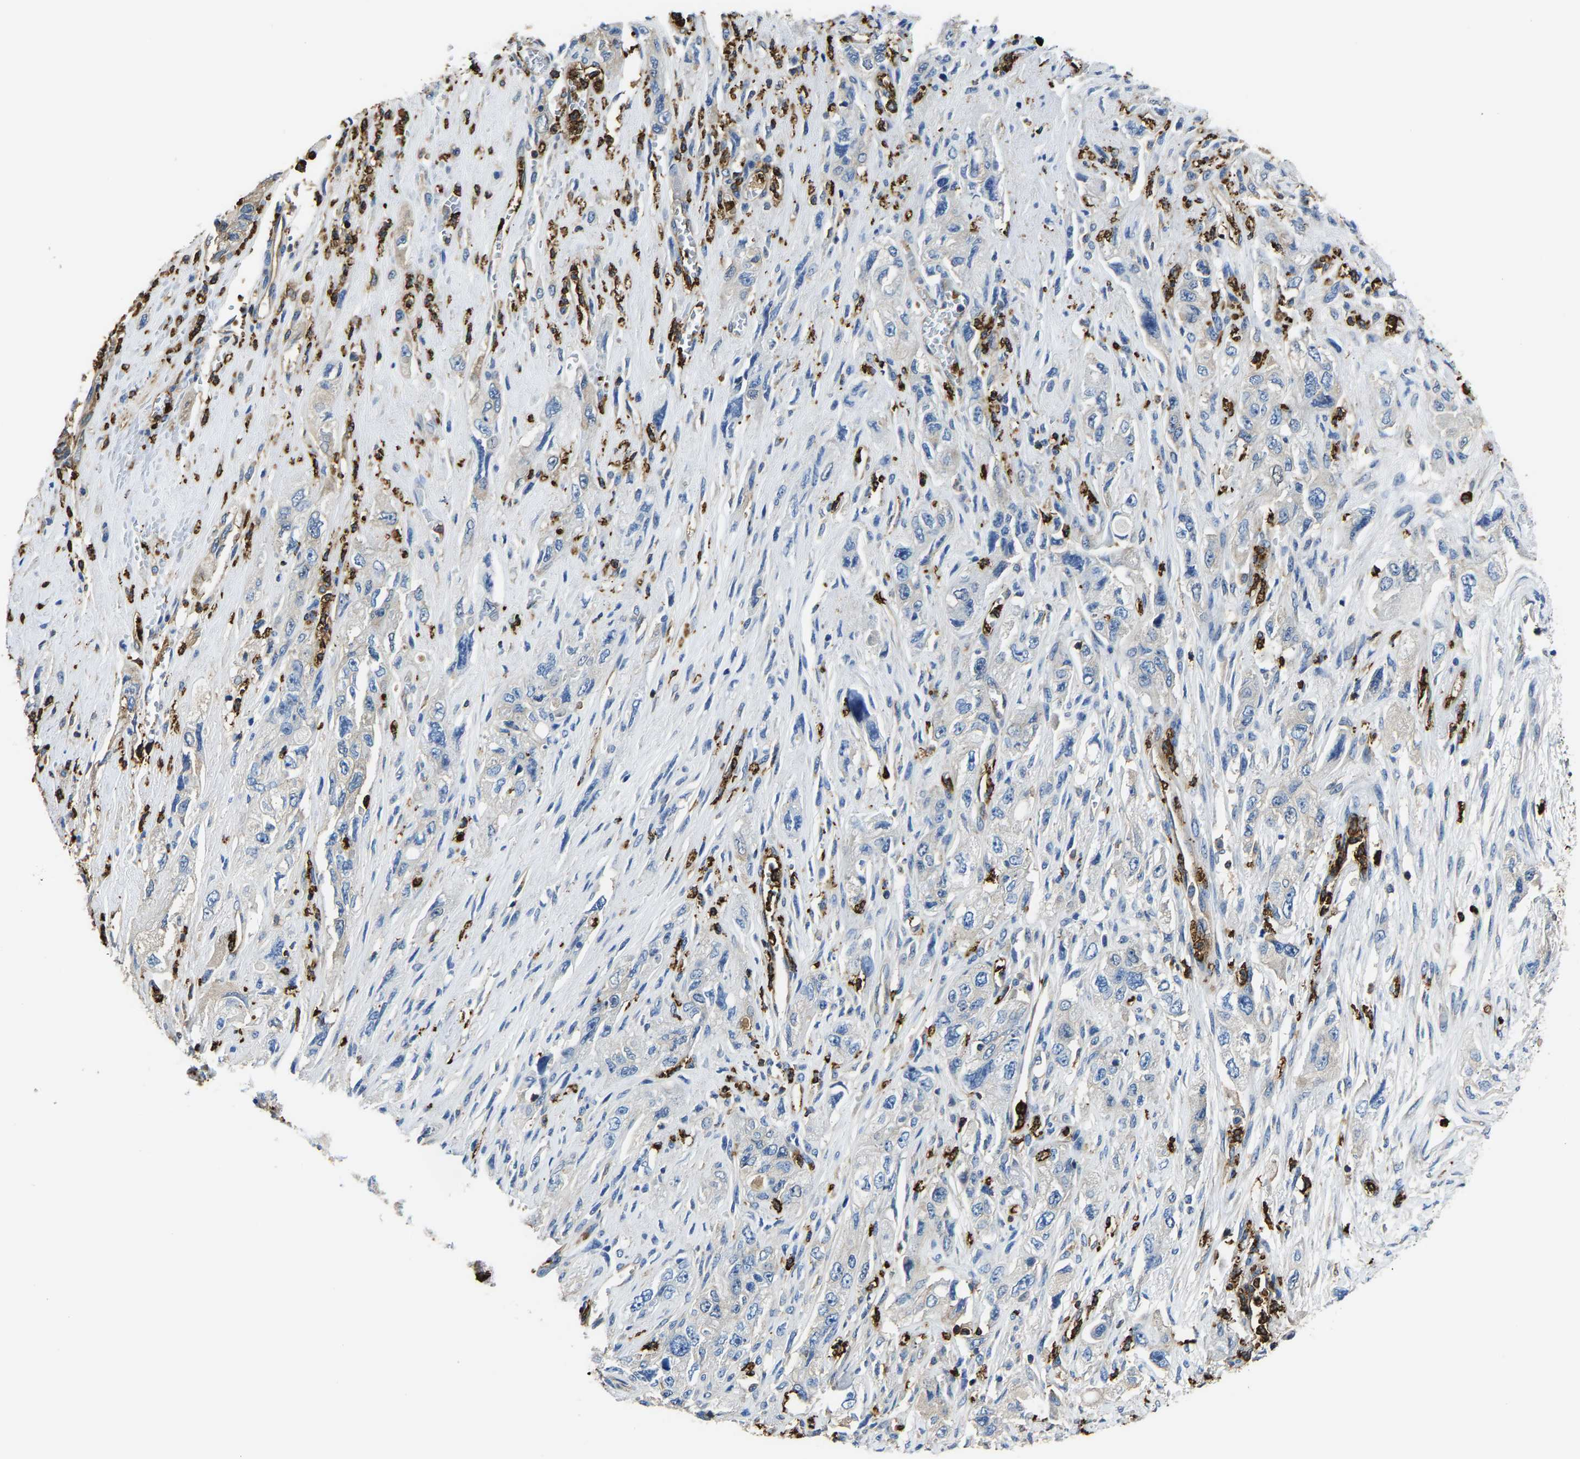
{"staining": {"intensity": "negative", "quantity": "none", "location": "none"}, "tissue": "pancreatic cancer", "cell_type": "Tumor cells", "image_type": "cancer", "snomed": [{"axis": "morphology", "description": "Adenocarcinoma, NOS"}, {"axis": "topography", "description": "Pancreas"}], "caption": "Tumor cells are negative for brown protein staining in pancreatic adenocarcinoma.", "gene": "TRAF6", "patient": {"sex": "female", "age": 73}}